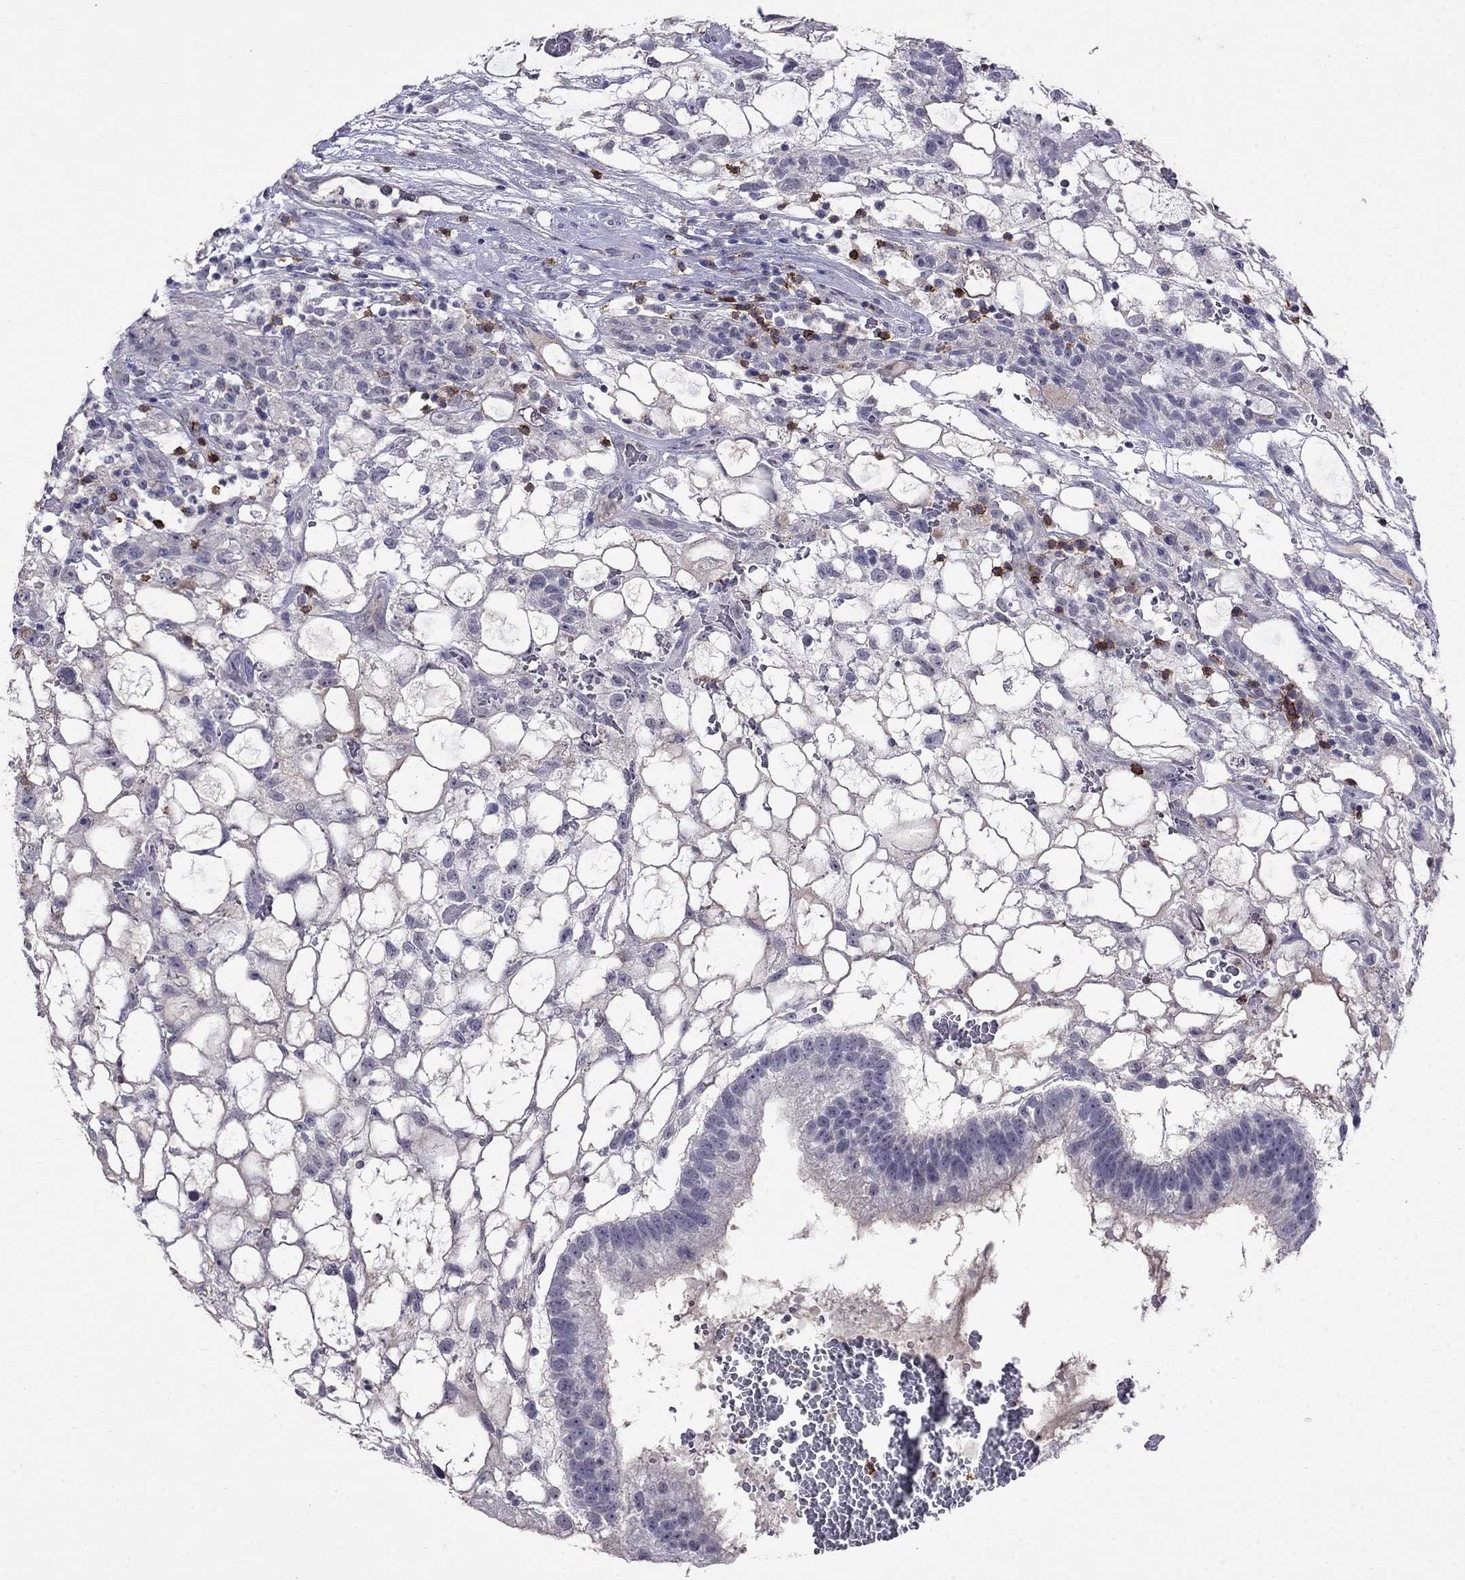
{"staining": {"intensity": "negative", "quantity": "none", "location": "none"}, "tissue": "testis cancer", "cell_type": "Tumor cells", "image_type": "cancer", "snomed": [{"axis": "morphology", "description": "Normal tissue, NOS"}, {"axis": "morphology", "description": "Carcinoma, Embryonal, NOS"}, {"axis": "topography", "description": "Testis"}, {"axis": "topography", "description": "Epididymis"}], "caption": "IHC image of neoplastic tissue: testis cancer stained with DAB (3,3'-diaminobenzidine) exhibits no significant protein staining in tumor cells. Nuclei are stained in blue.", "gene": "CD8B", "patient": {"sex": "male", "age": 32}}